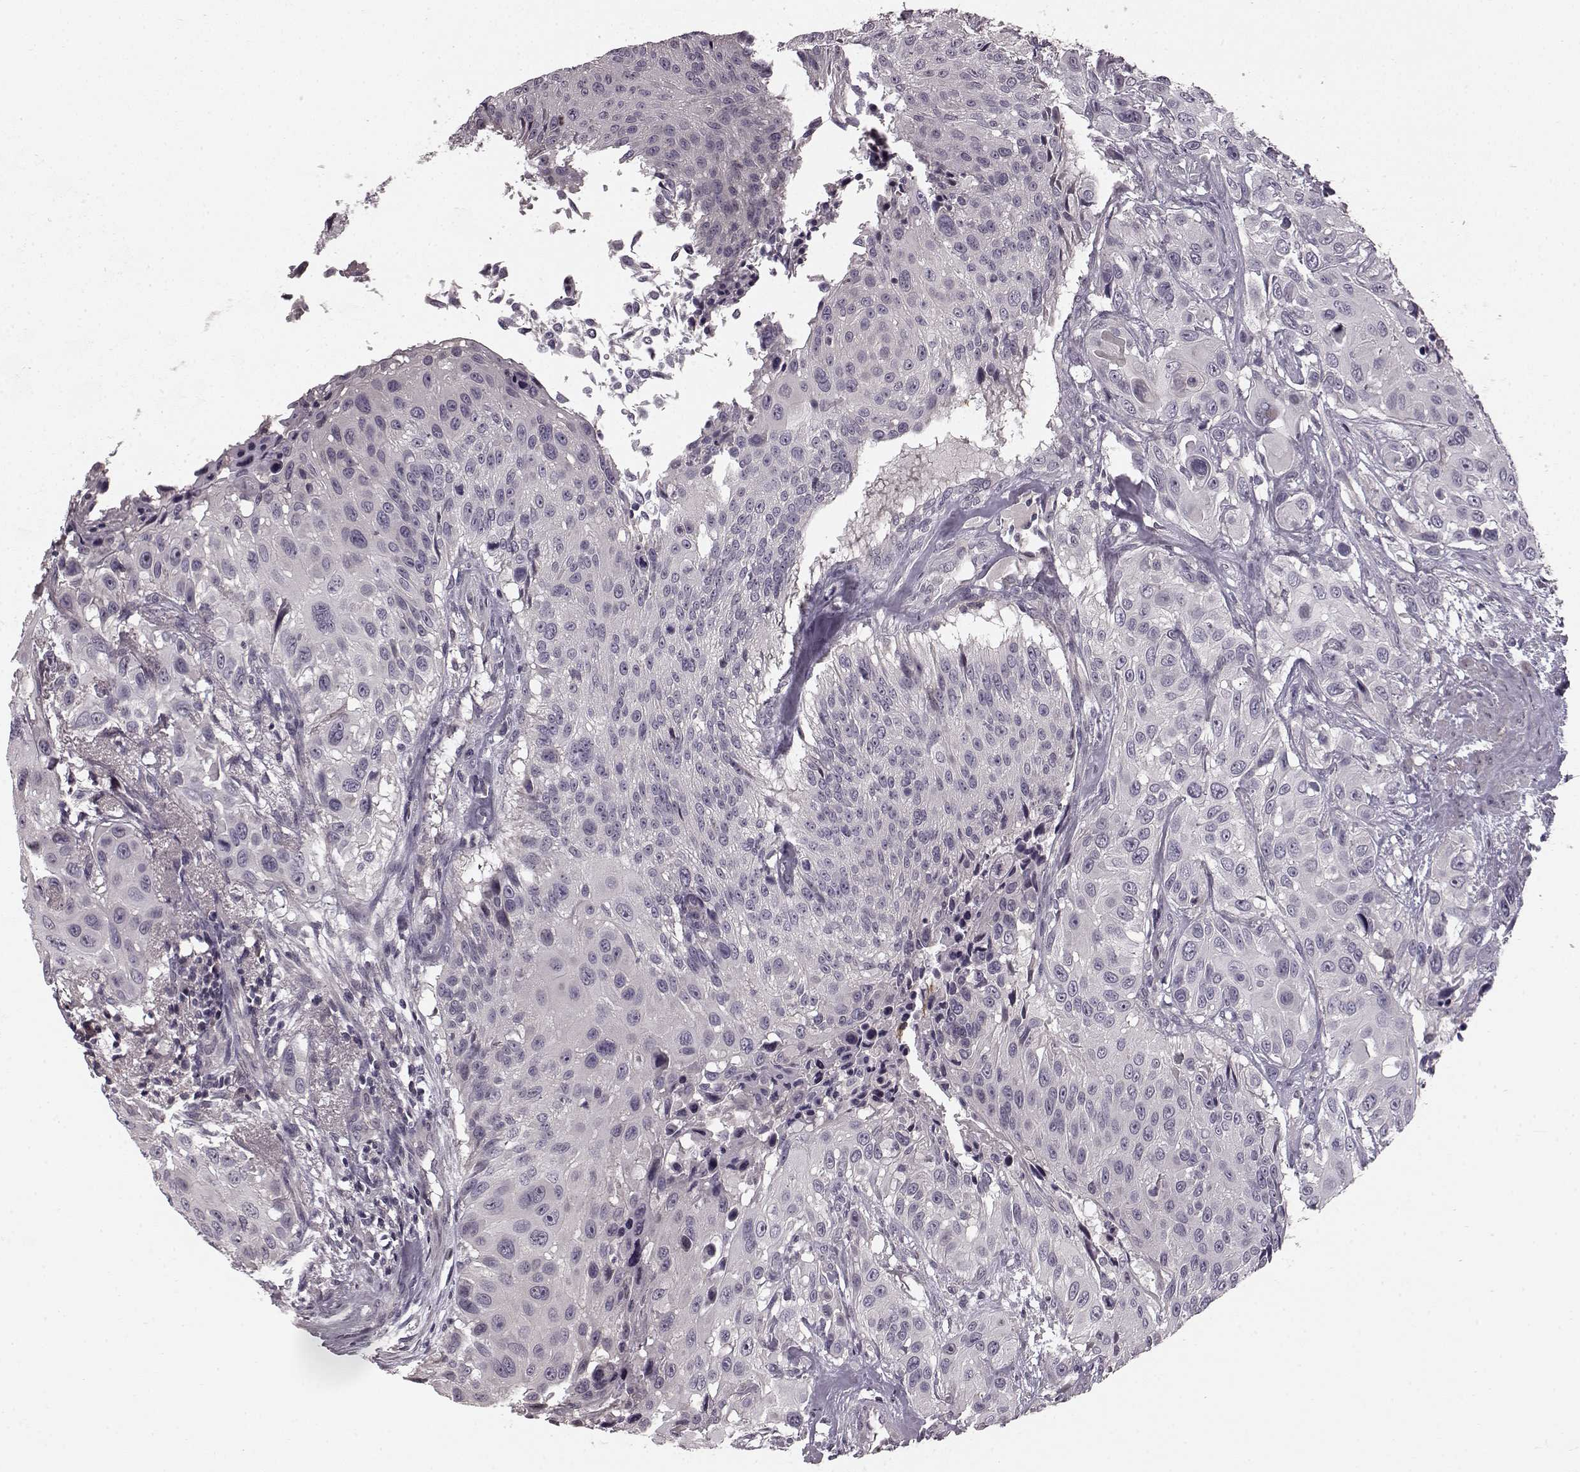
{"staining": {"intensity": "negative", "quantity": "none", "location": "none"}, "tissue": "urothelial cancer", "cell_type": "Tumor cells", "image_type": "cancer", "snomed": [{"axis": "morphology", "description": "Urothelial carcinoma, NOS"}, {"axis": "topography", "description": "Urinary bladder"}], "caption": "This is an immunohistochemistry (IHC) micrograph of human urothelial cancer. There is no positivity in tumor cells.", "gene": "CHIT1", "patient": {"sex": "male", "age": 55}}